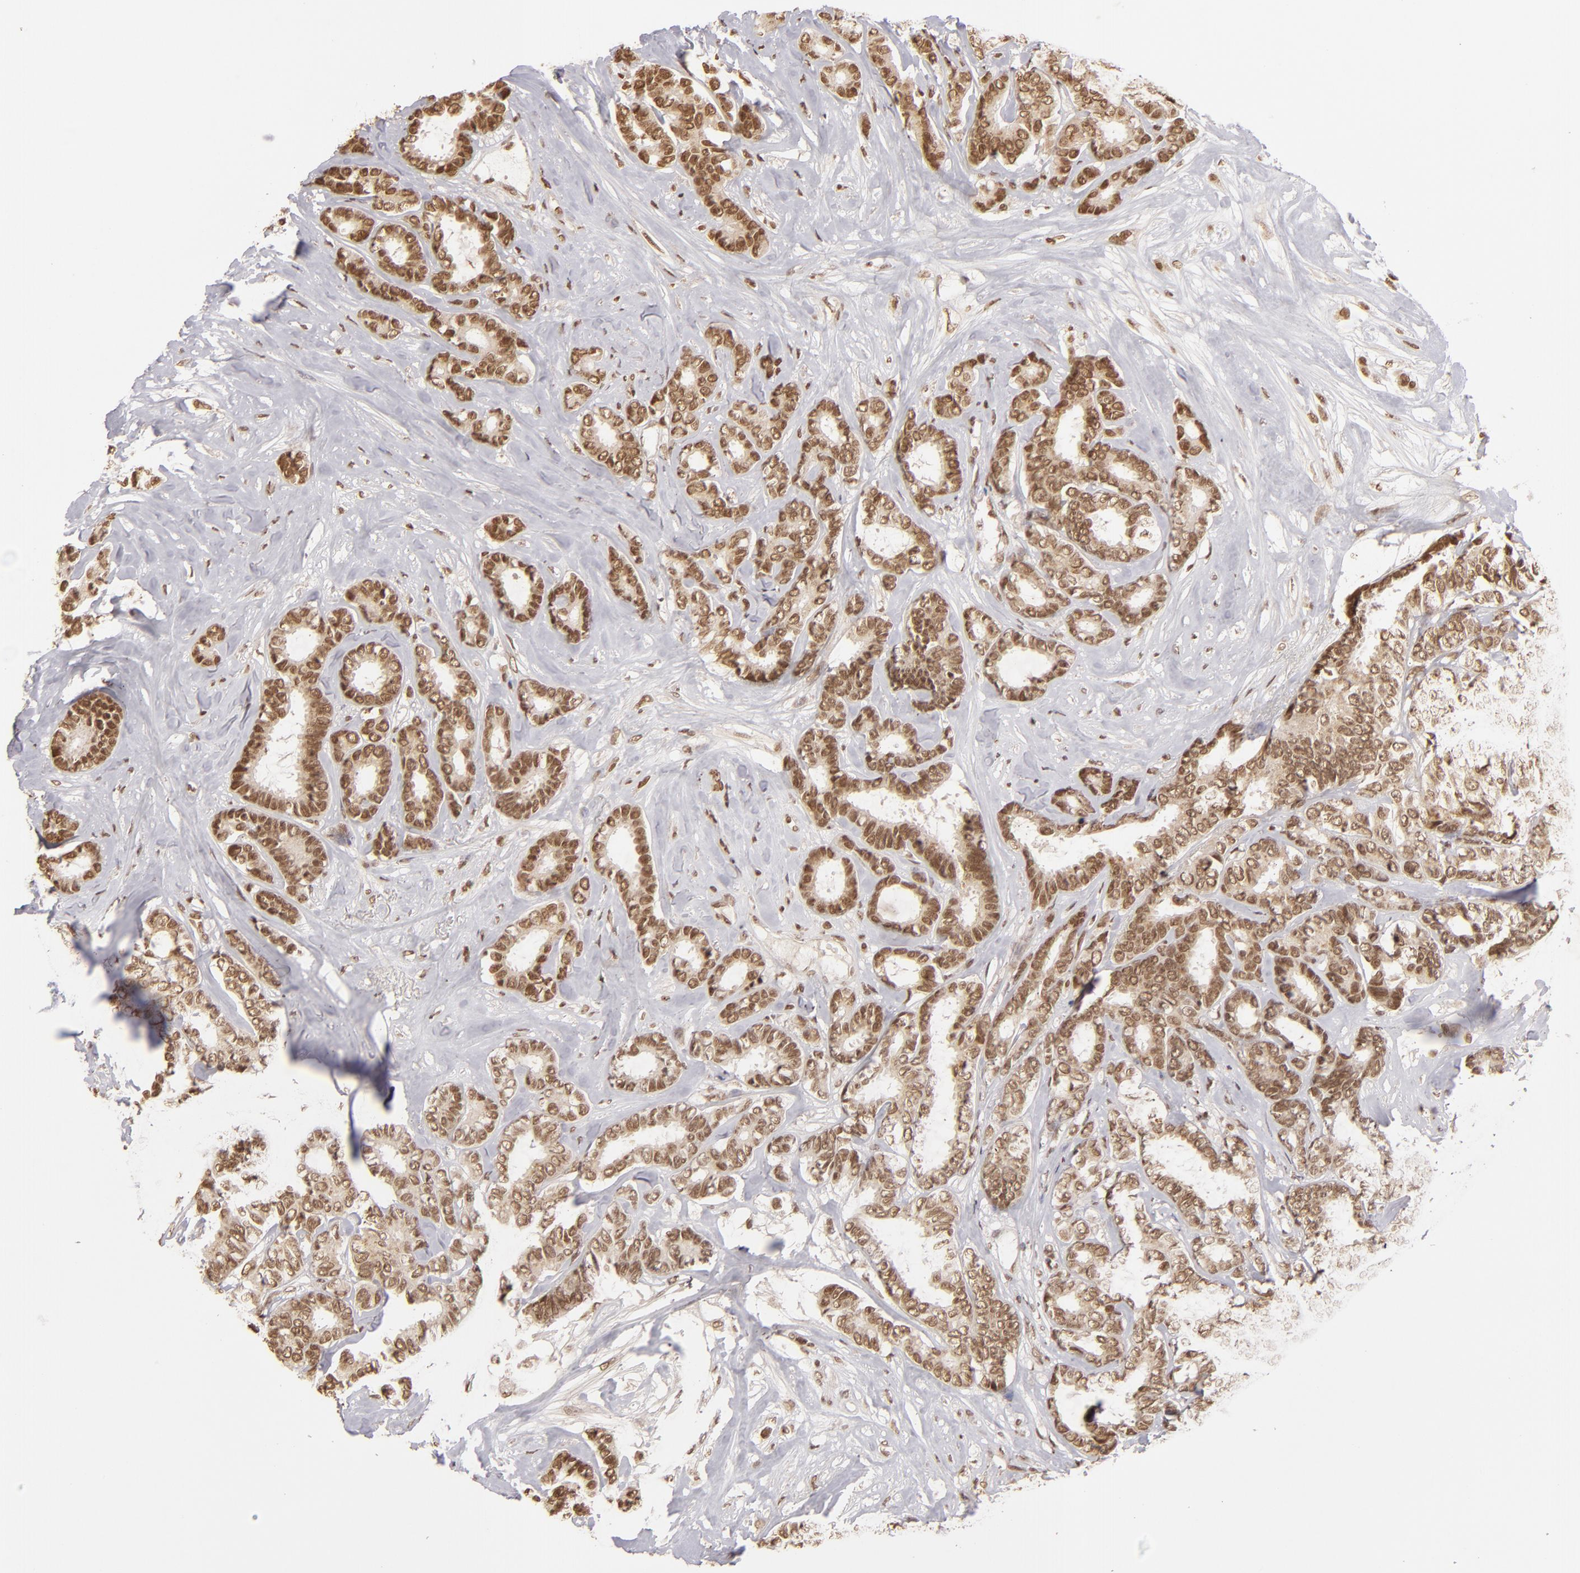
{"staining": {"intensity": "strong", "quantity": ">75%", "location": "cytoplasmic/membranous,nuclear"}, "tissue": "breast cancer", "cell_type": "Tumor cells", "image_type": "cancer", "snomed": [{"axis": "morphology", "description": "Duct carcinoma"}, {"axis": "topography", "description": "Breast"}], "caption": "Brown immunohistochemical staining in human invasive ductal carcinoma (breast) displays strong cytoplasmic/membranous and nuclear expression in approximately >75% of tumor cells.", "gene": "CUL3", "patient": {"sex": "female", "age": 87}}